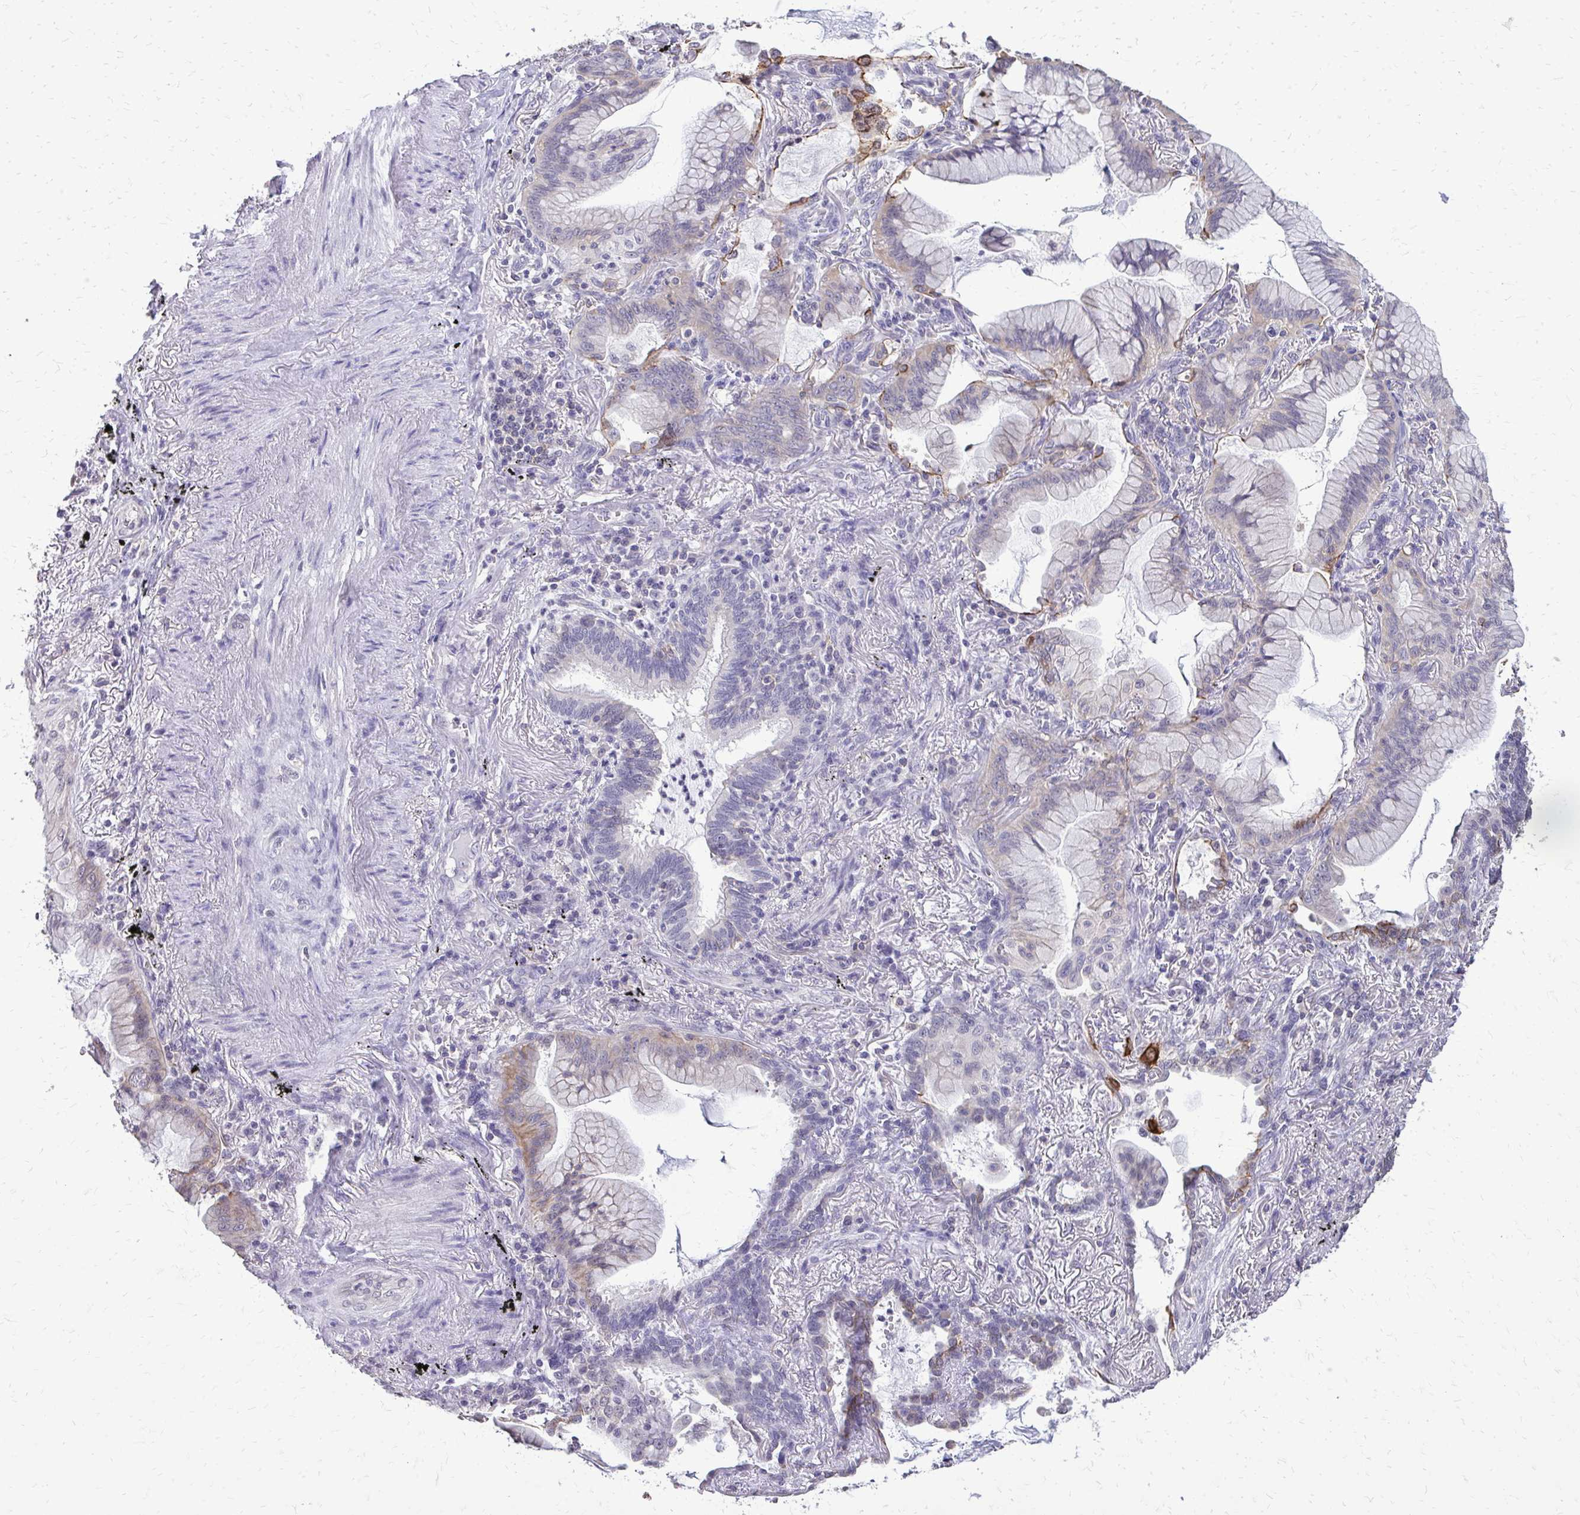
{"staining": {"intensity": "weak", "quantity": "<25%", "location": "cytoplasmic/membranous"}, "tissue": "lung cancer", "cell_type": "Tumor cells", "image_type": "cancer", "snomed": [{"axis": "morphology", "description": "Adenocarcinoma, NOS"}, {"axis": "topography", "description": "Lung"}], "caption": "Immunohistochemistry (IHC) micrograph of lung cancer stained for a protein (brown), which reveals no positivity in tumor cells. The staining is performed using DAB brown chromogen with nuclei counter-stained in using hematoxylin.", "gene": "AKAP5", "patient": {"sex": "male", "age": 77}}